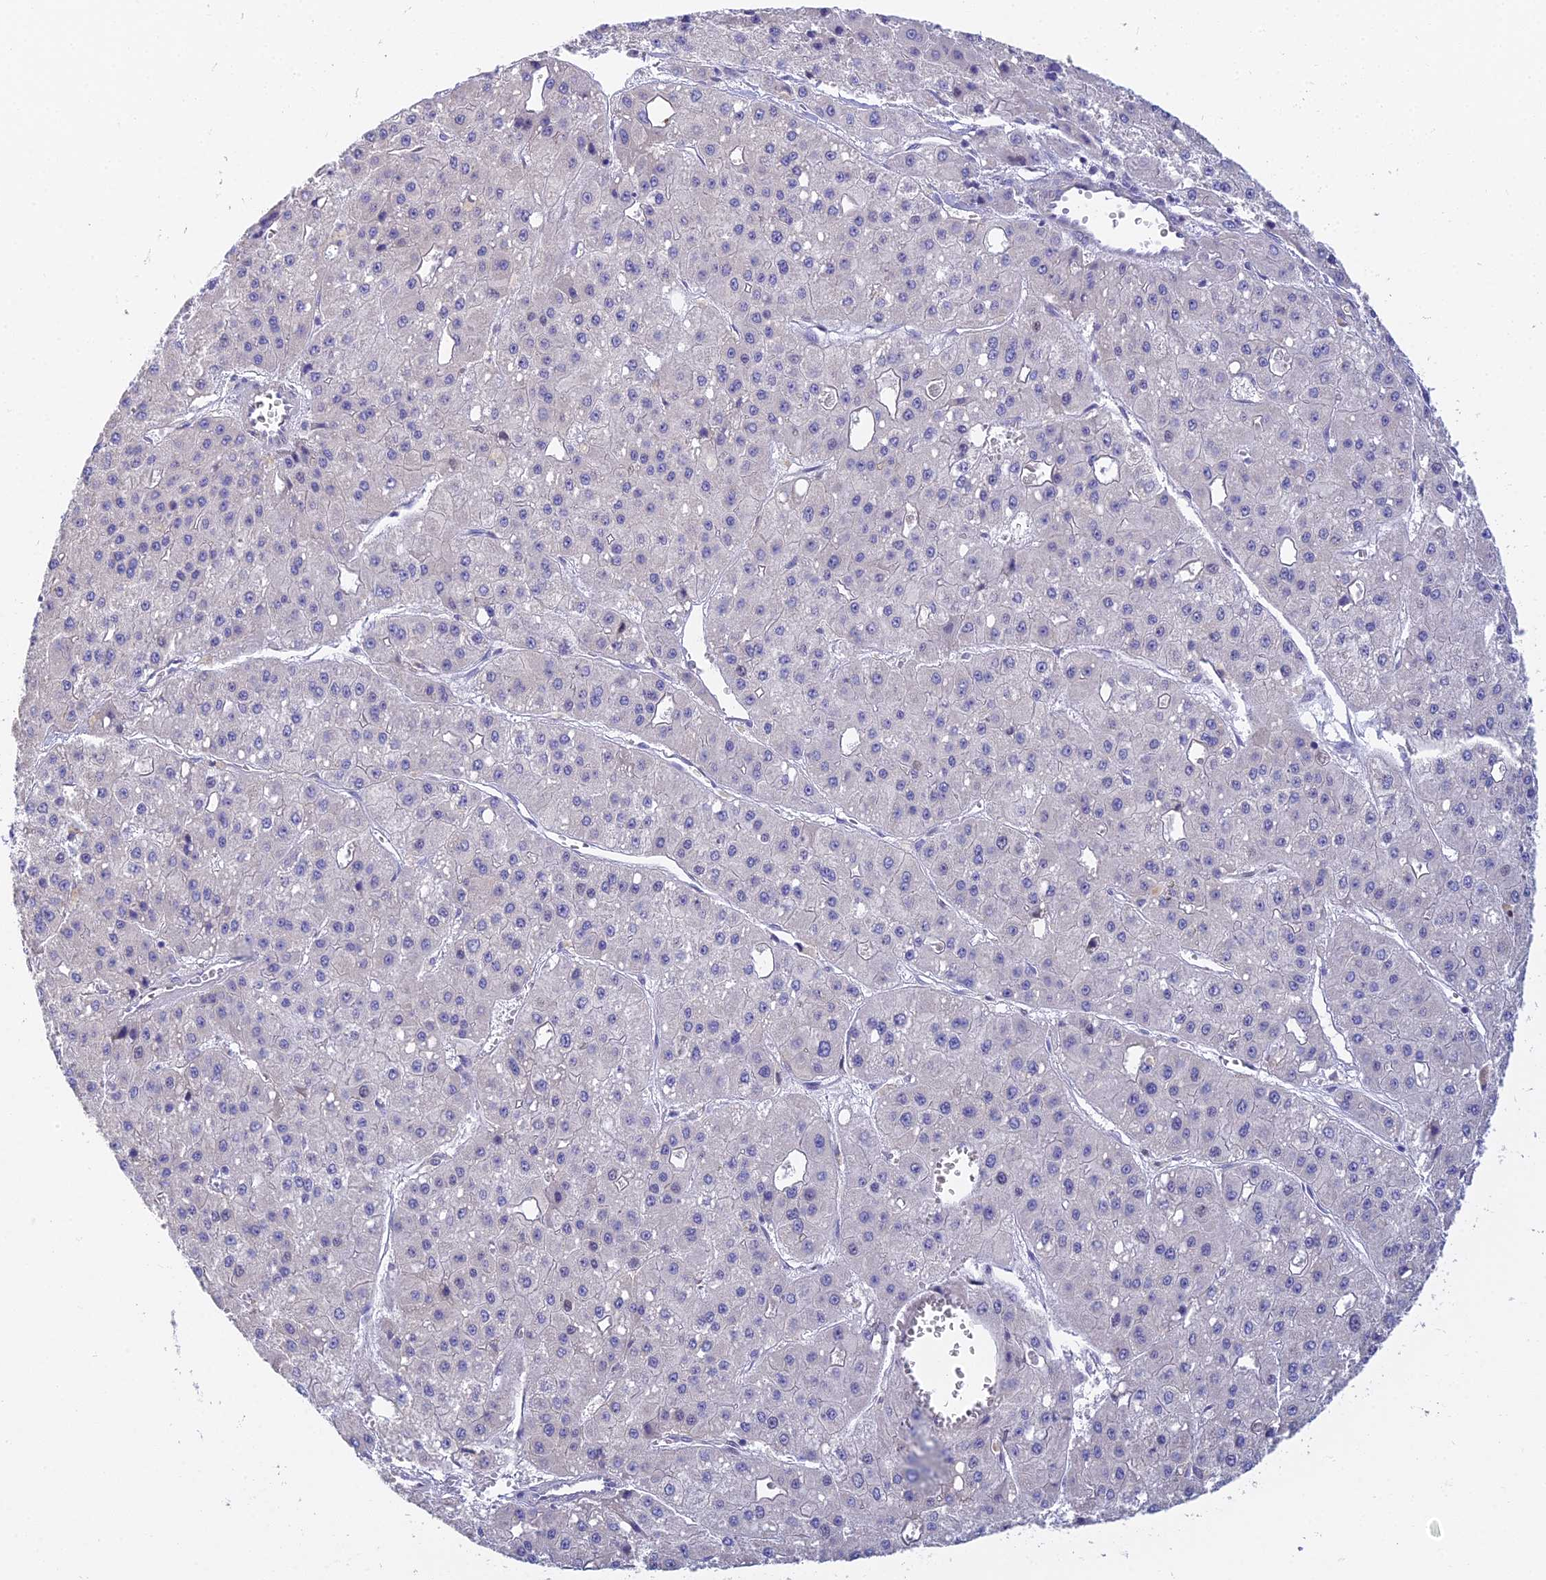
{"staining": {"intensity": "negative", "quantity": "none", "location": "none"}, "tissue": "liver cancer", "cell_type": "Tumor cells", "image_type": "cancer", "snomed": [{"axis": "morphology", "description": "Carcinoma, Hepatocellular, NOS"}, {"axis": "topography", "description": "Liver"}], "caption": "Hepatocellular carcinoma (liver) was stained to show a protein in brown. There is no significant staining in tumor cells. (DAB (3,3'-diaminobenzidine) immunohistochemistry, high magnification).", "gene": "MCM2", "patient": {"sex": "male", "age": 47}}